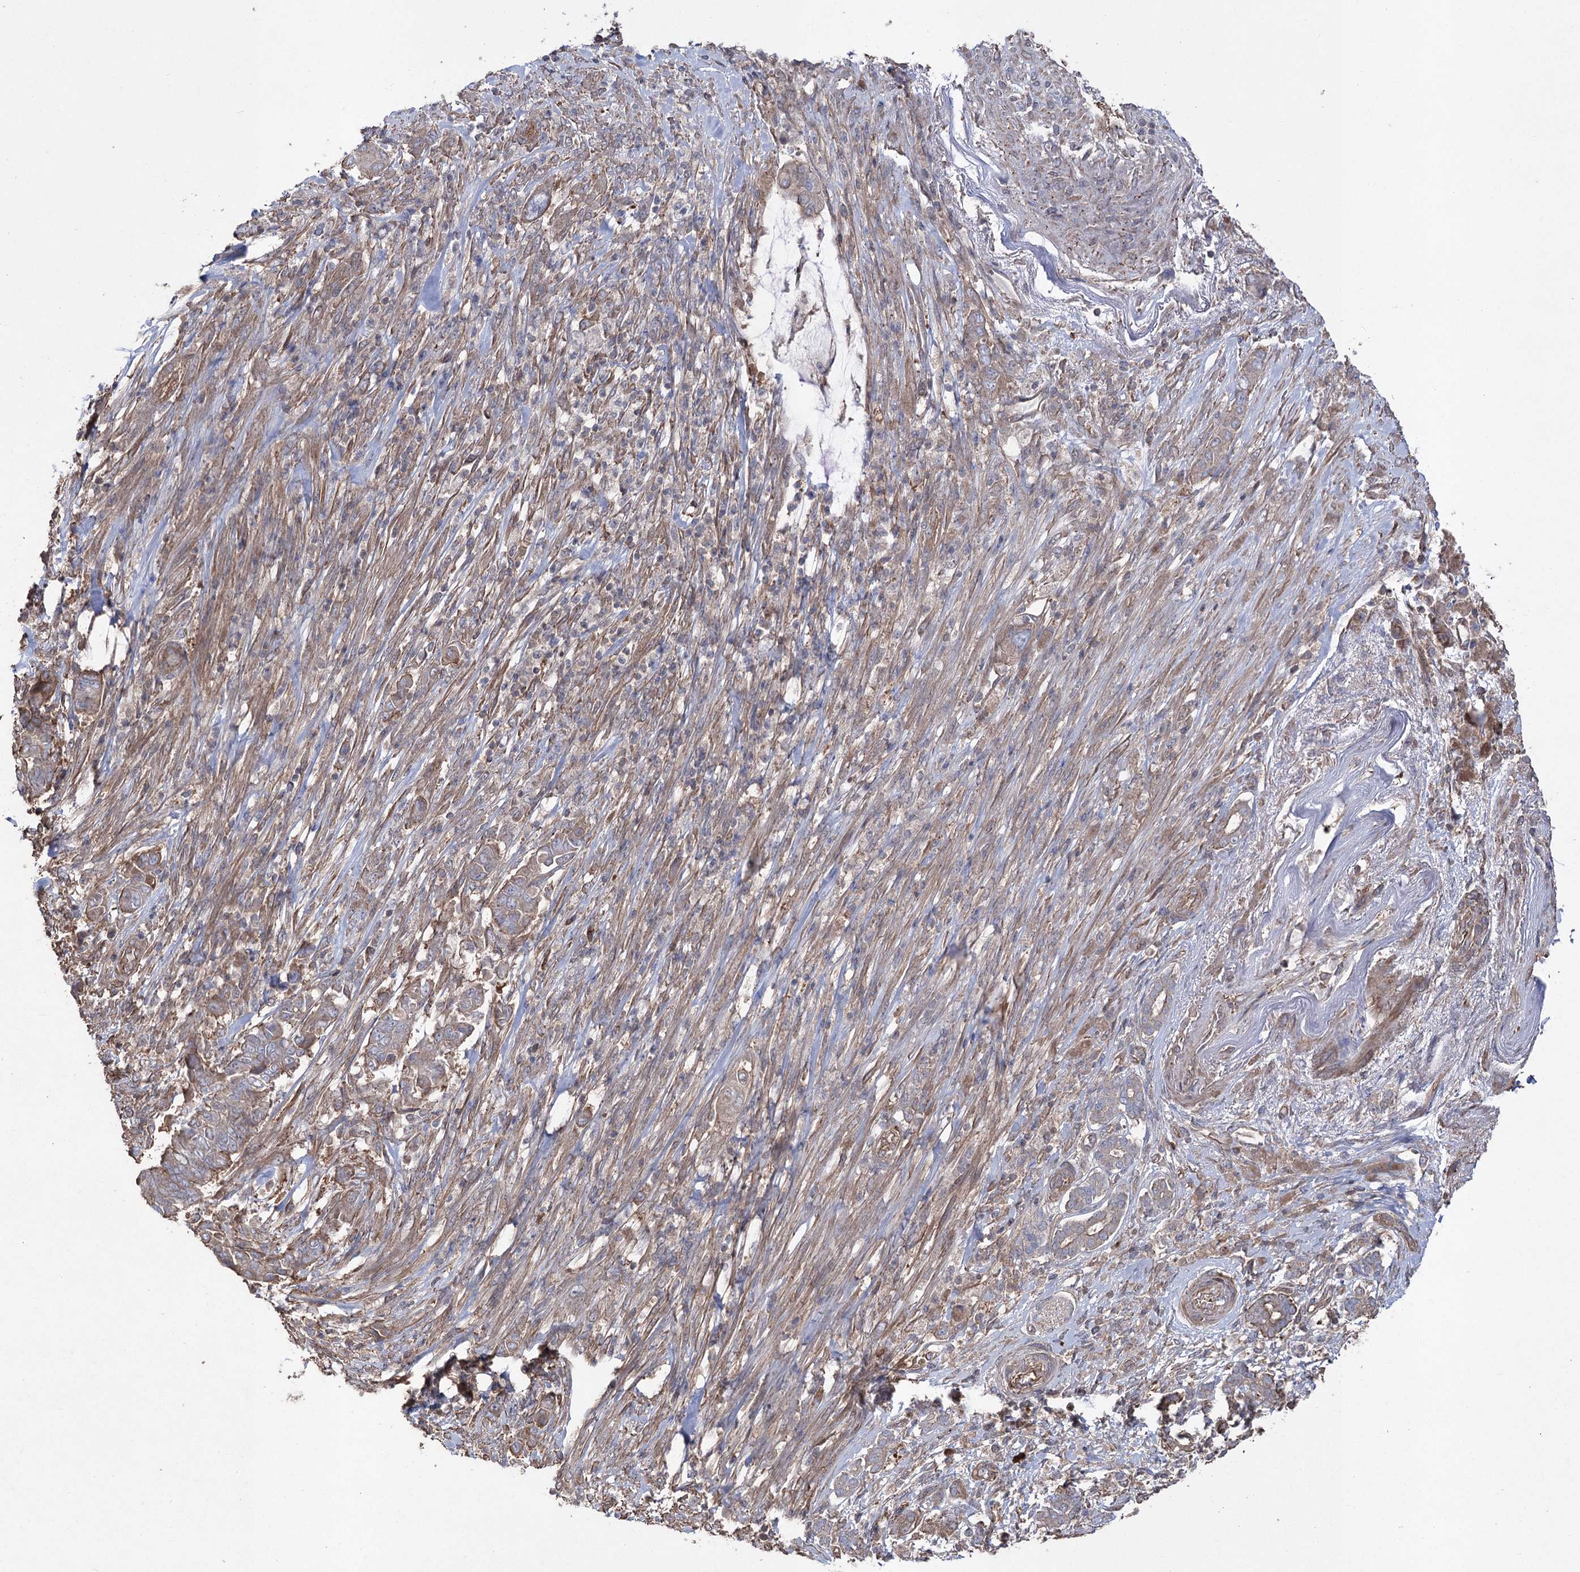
{"staining": {"intensity": "weak", "quantity": "<25%", "location": "cytoplasmic/membranous"}, "tissue": "pancreatic cancer", "cell_type": "Tumor cells", "image_type": "cancer", "snomed": [{"axis": "morphology", "description": "Adenocarcinoma, NOS"}, {"axis": "topography", "description": "Pancreas"}], "caption": "Tumor cells show no significant protein expression in pancreatic cancer (adenocarcinoma).", "gene": "LARS2", "patient": {"sex": "male", "age": 68}}